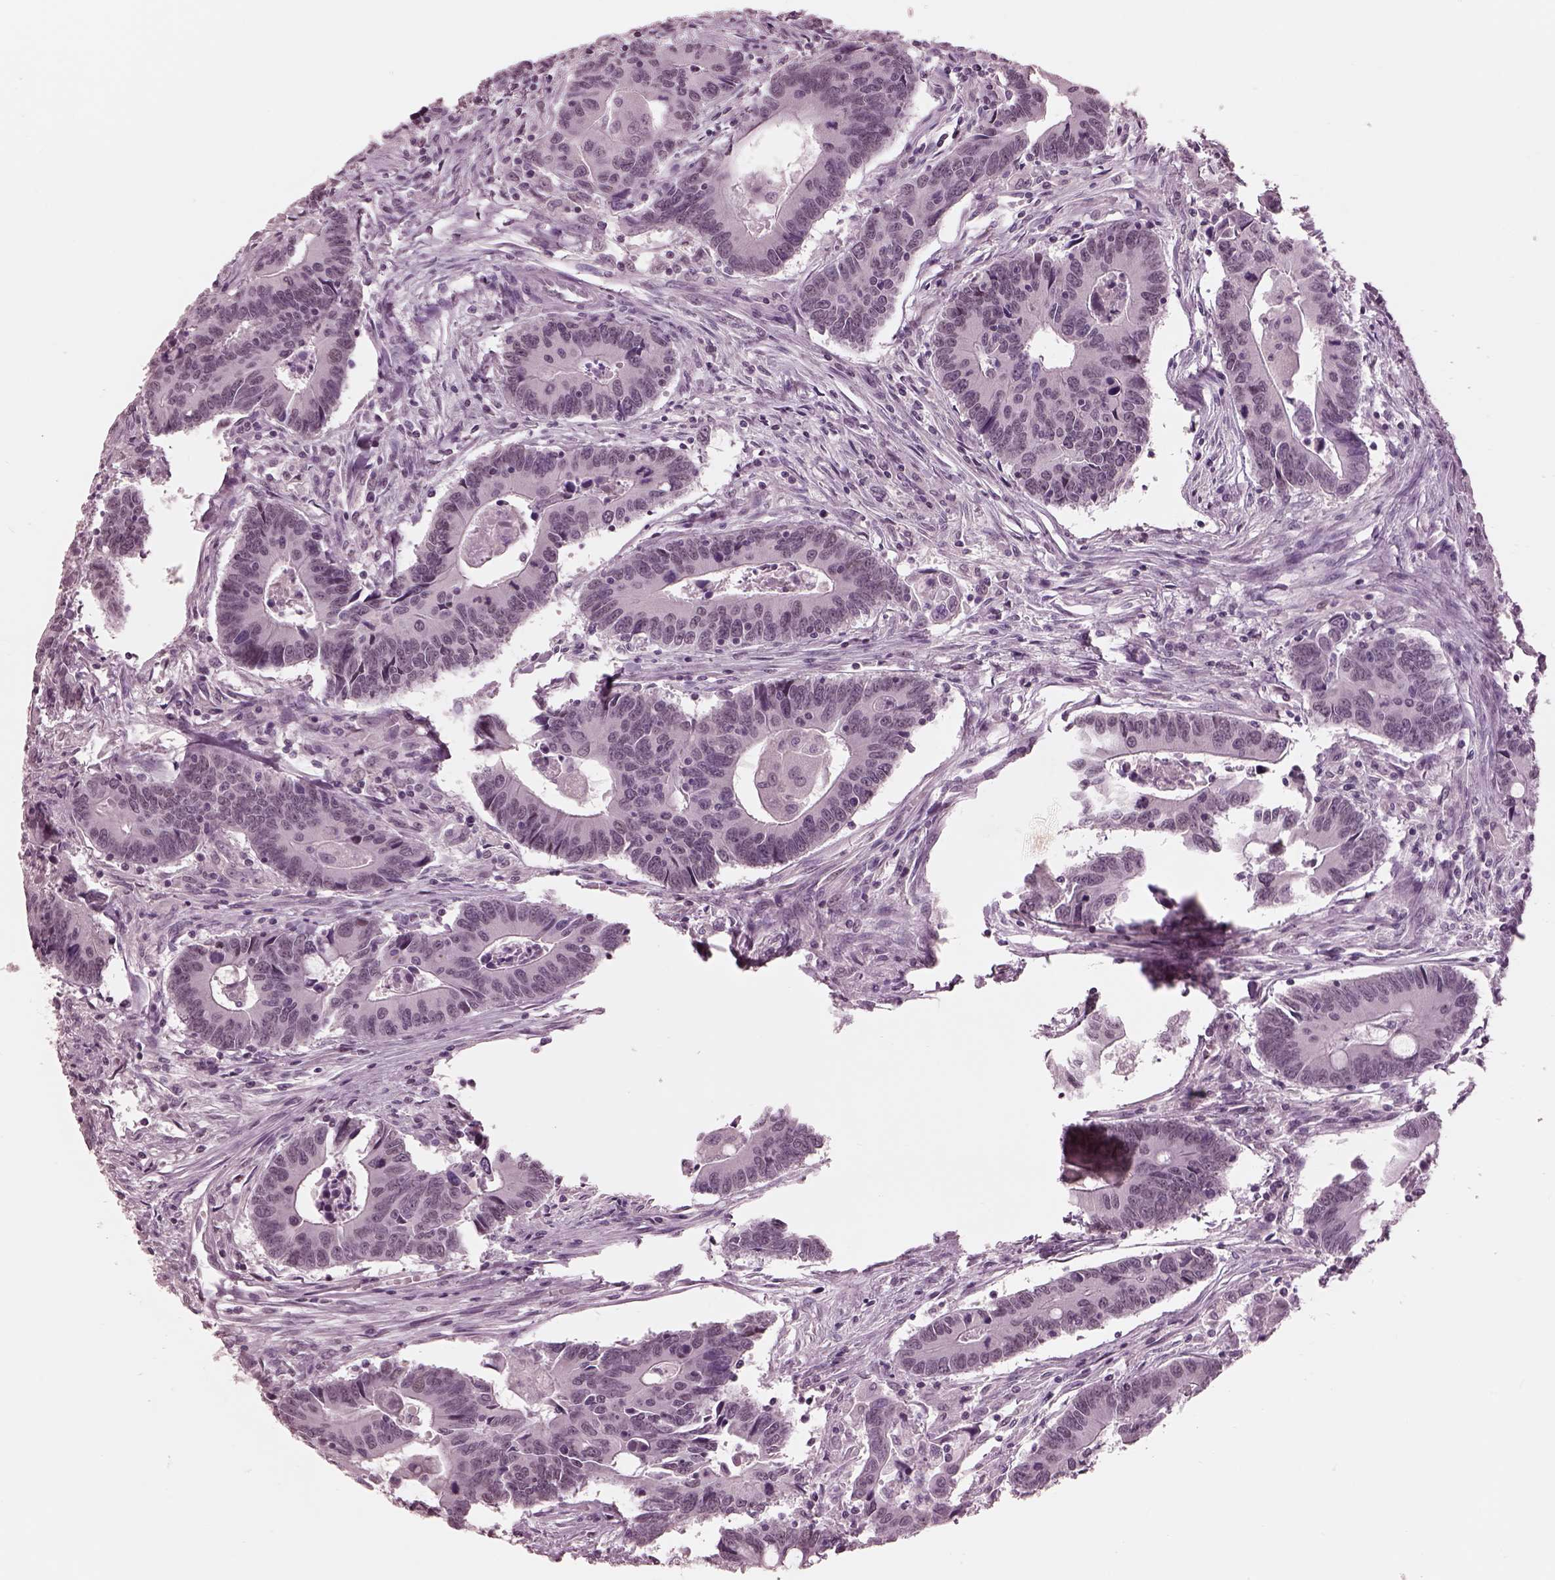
{"staining": {"intensity": "negative", "quantity": "none", "location": "none"}, "tissue": "colorectal cancer", "cell_type": "Tumor cells", "image_type": "cancer", "snomed": [{"axis": "morphology", "description": "Adenocarcinoma, NOS"}, {"axis": "topography", "description": "Rectum"}], "caption": "IHC image of colorectal adenocarcinoma stained for a protein (brown), which exhibits no expression in tumor cells. (DAB immunohistochemistry with hematoxylin counter stain).", "gene": "GARIN4", "patient": {"sex": "male", "age": 67}}